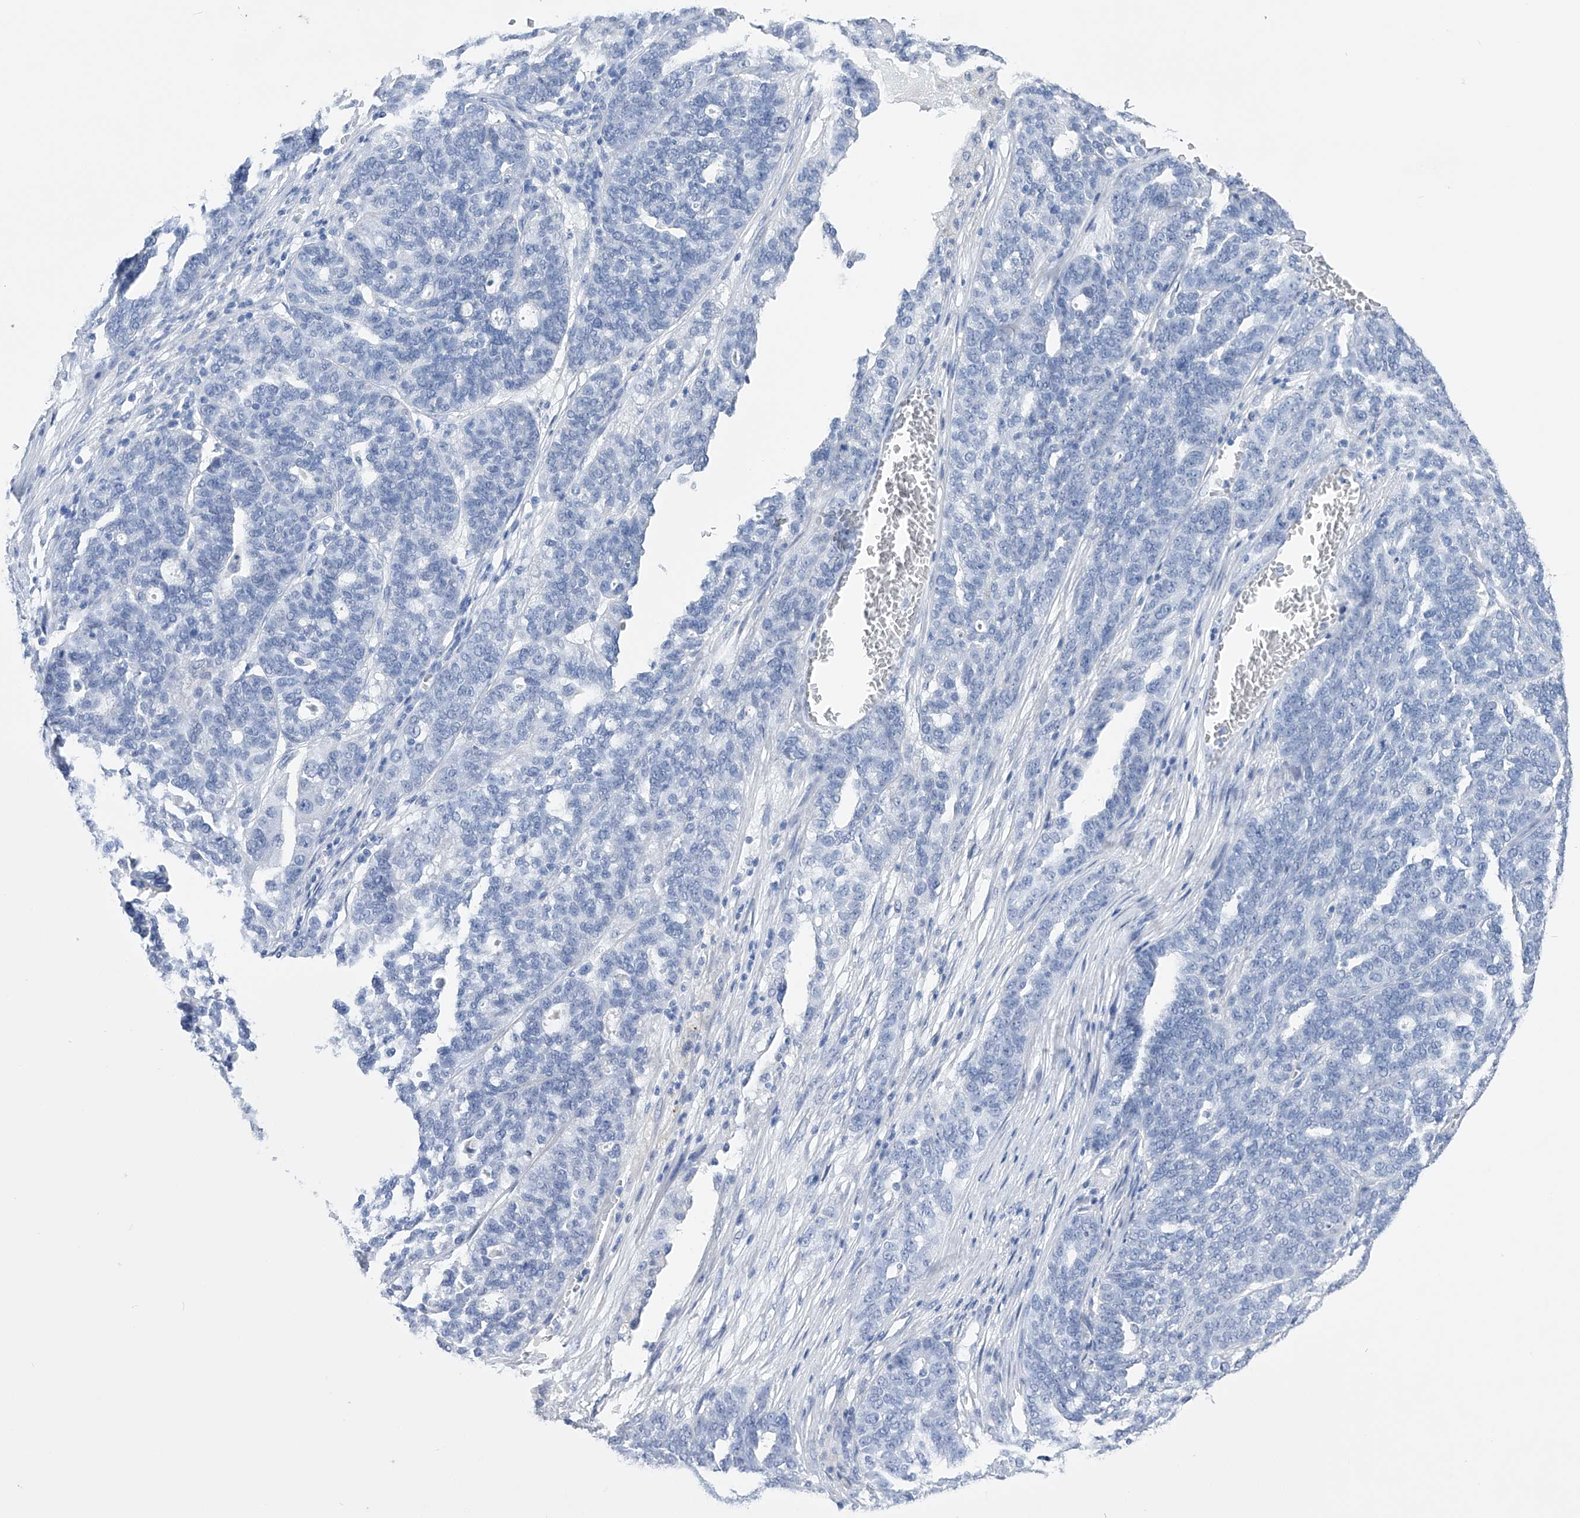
{"staining": {"intensity": "negative", "quantity": "none", "location": "none"}, "tissue": "ovarian cancer", "cell_type": "Tumor cells", "image_type": "cancer", "snomed": [{"axis": "morphology", "description": "Cystadenocarcinoma, serous, NOS"}, {"axis": "topography", "description": "Ovary"}], "caption": "Immunohistochemistry (IHC) of serous cystadenocarcinoma (ovarian) exhibits no staining in tumor cells. (Brightfield microscopy of DAB (3,3'-diaminobenzidine) immunohistochemistry (IHC) at high magnification).", "gene": "ADRA1A", "patient": {"sex": "female", "age": 59}}